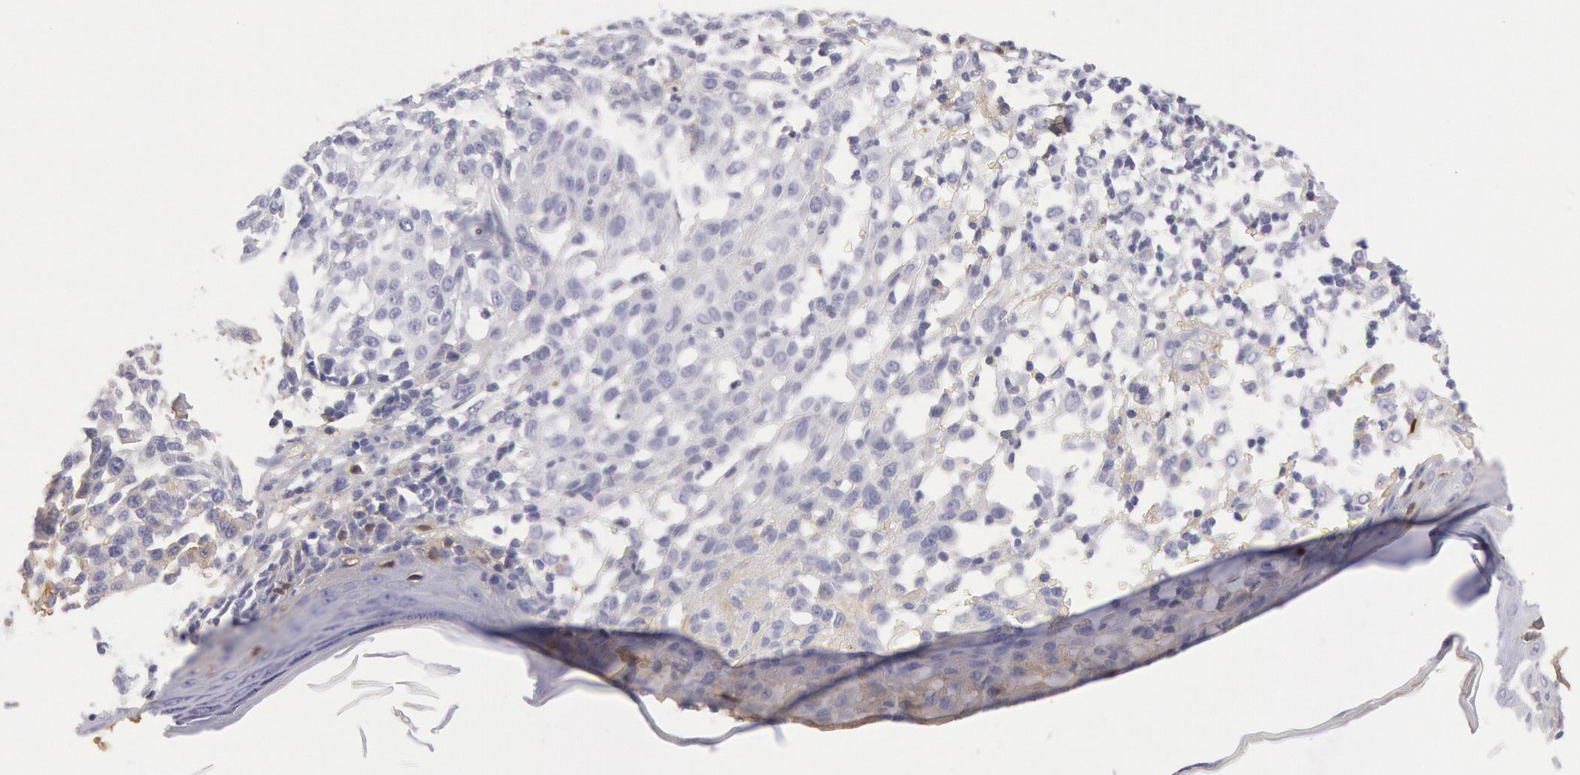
{"staining": {"intensity": "negative", "quantity": "none", "location": "none"}, "tissue": "melanoma", "cell_type": "Tumor cells", "image_type": "cancer", "snomed": [{"axis": "morphology", "description": "Malignant melanoma, NOS"}, {"axis": "topography", "description": "Skin"}], "caption": "IHC histopathology image of neoplastic tissue: human melanoma stained with DAB (3,3'-diaminobenzidine) demonstrates no significant protein expression in tumor cells.", "gene": "IGHA1", "patient": {"sex": "female", "age": 49}}